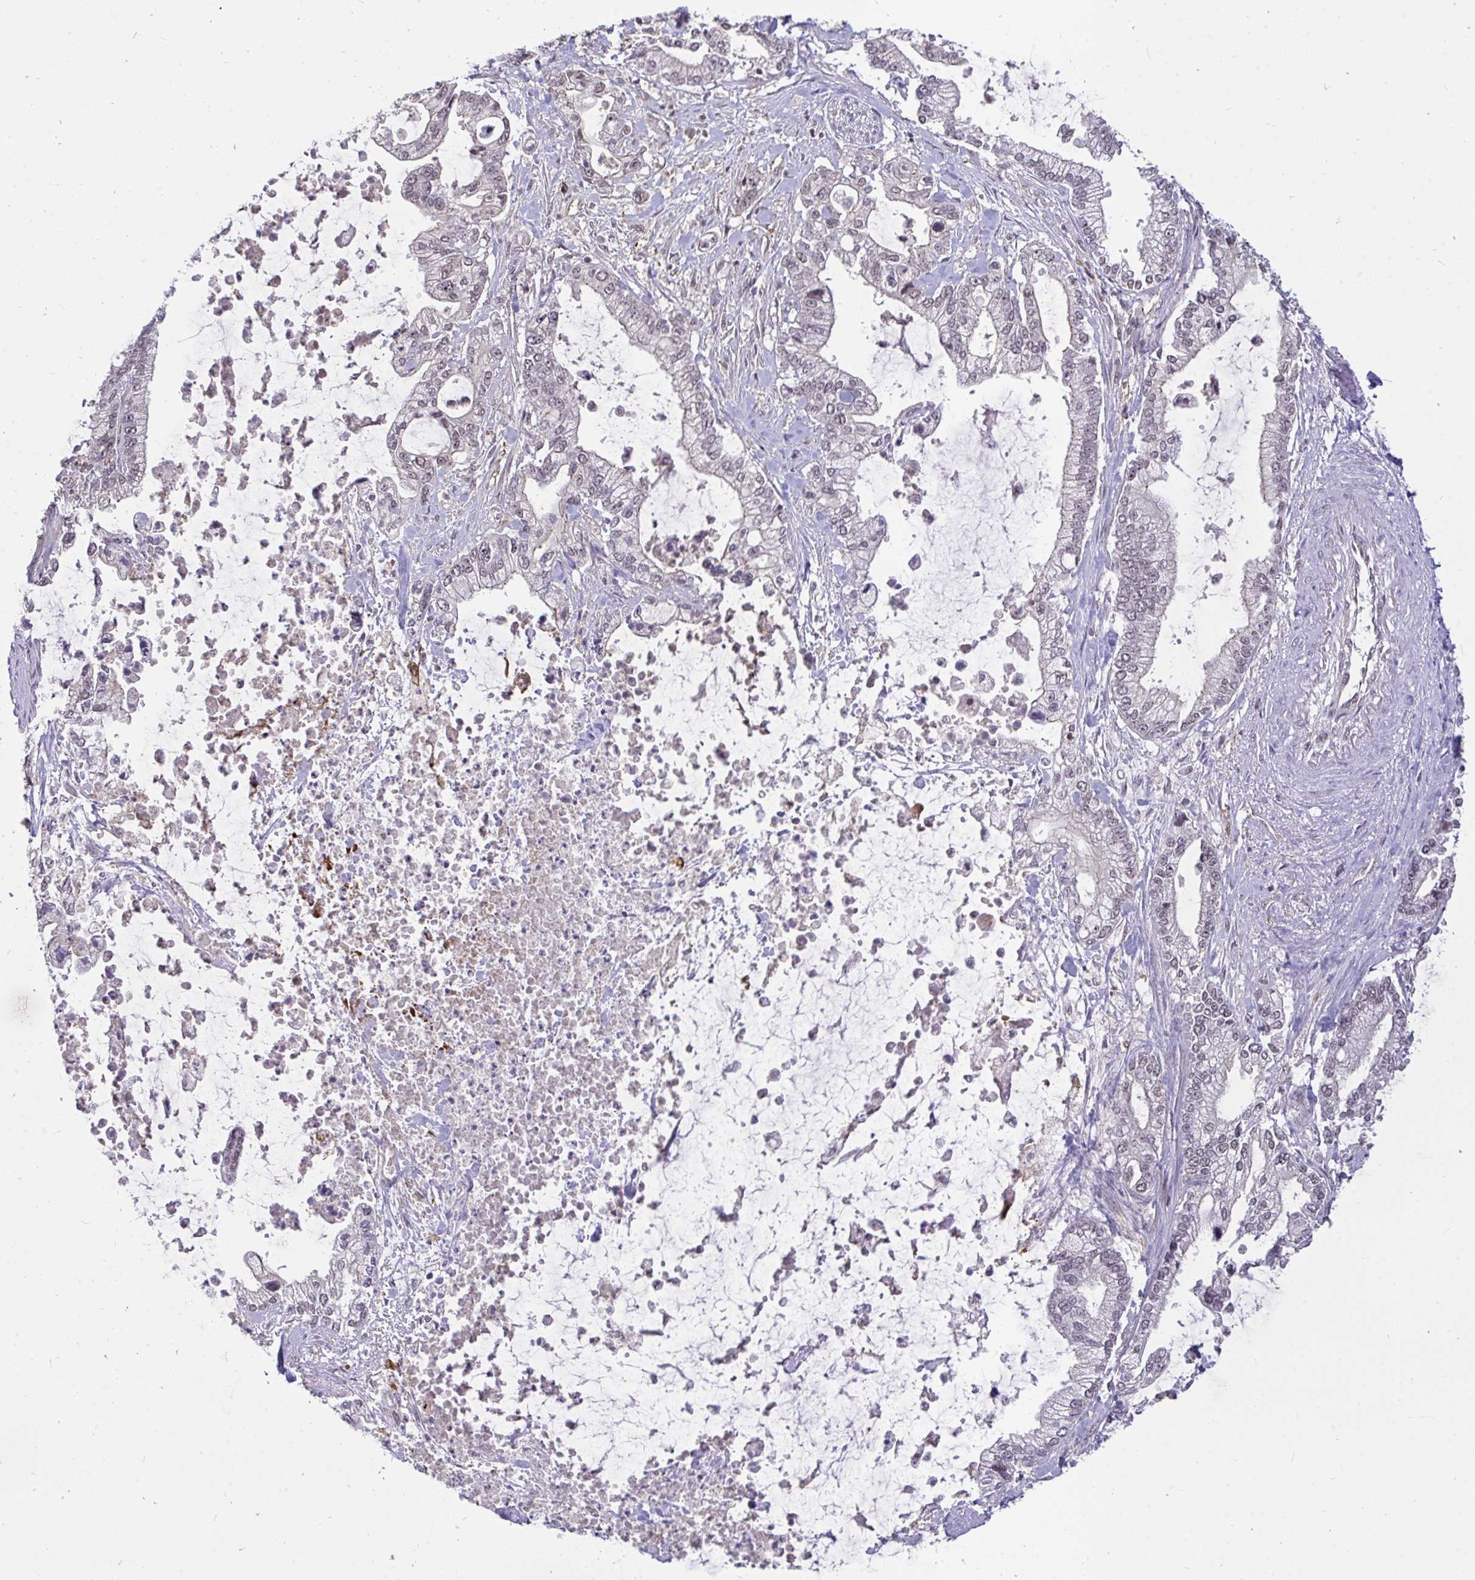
{"staining": {"intensity": "weak", "quantity": "25%-75%", "location": "nuclear"}, "tissue": "pancreatic cancer", "cell_type": "Tumor cells", "image_type": "cancer", "snomed": [{"axis": "morphology", "description": "Adenocarcinoma, NOS"}, {"axis": "topography", "description": "Pancreas"}], "caption": "Human pancreatic cancer (adenocarcinoma) stained with a brown dye displays weak nuclear positive positivity in approximately 25%-75% of tumor cells.", "gene": "PPP1CA", "patient": {"sex": "male", "age": 69}}